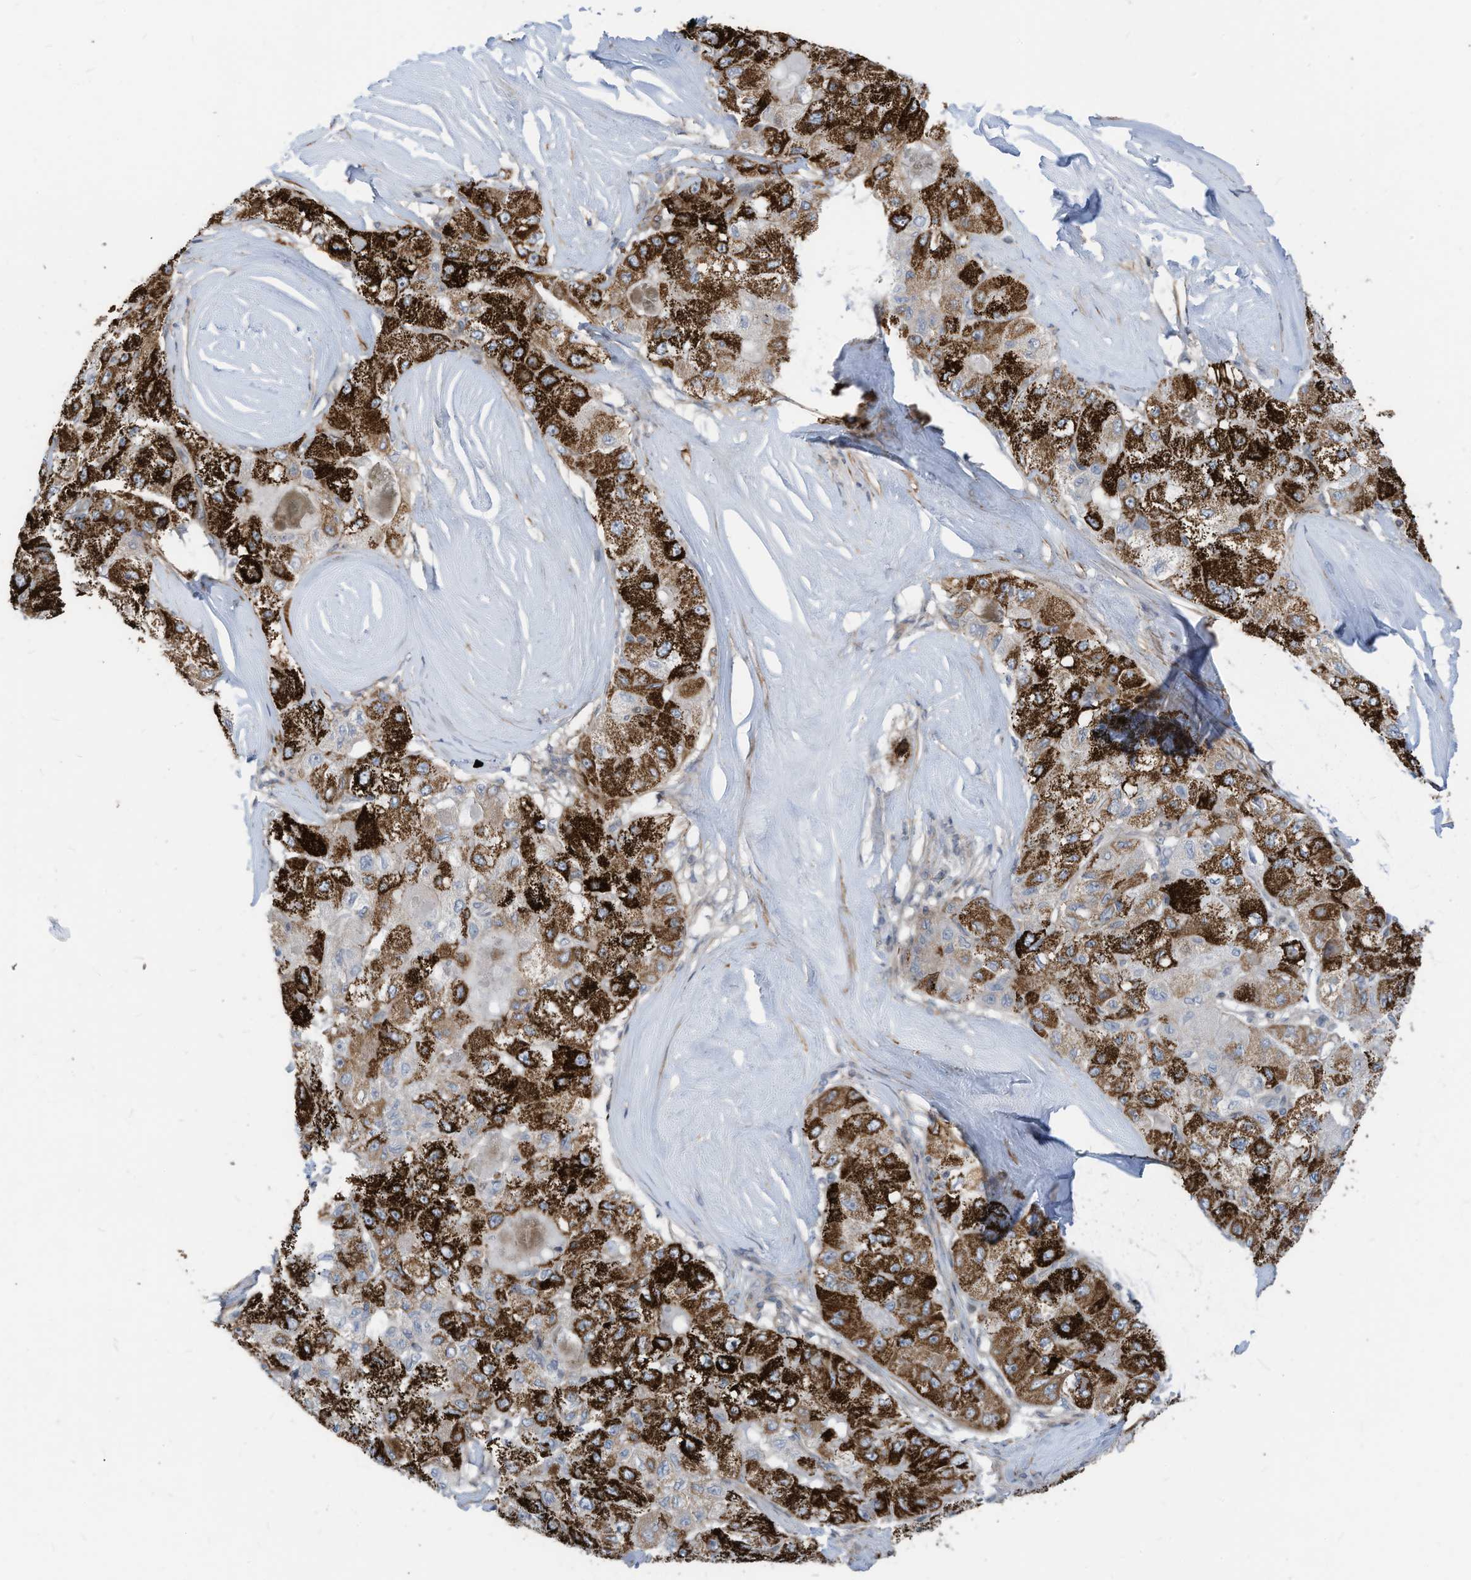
{"staining": {"intensity": "strong", "quantity": ">75%", "location": "cytoplasmic/membranous"}, "tissue": "liver cancer", "cell_type": "Tumor cells", "image_type": "cancer", "snomed": [{"axis": "morphology", "description": "Carcinoma, Hepatocellular, NOS"}, {"axis": "topography", "description": "Liver"}], "caption": "Liver cancer stained with DAB (3,3'-diaminobenzidine) immunohistochemistry exhibits high levels of strong cytoplasmic/membranous expression in about >75% of tumor cells. The protein of interest is stained brown, and the nuclei are stained in blue (DAB IHC with brightfield microscopy, high magnification).", "gene": "GPATCH3", "patient": {"sex": "male", "age": 80}}